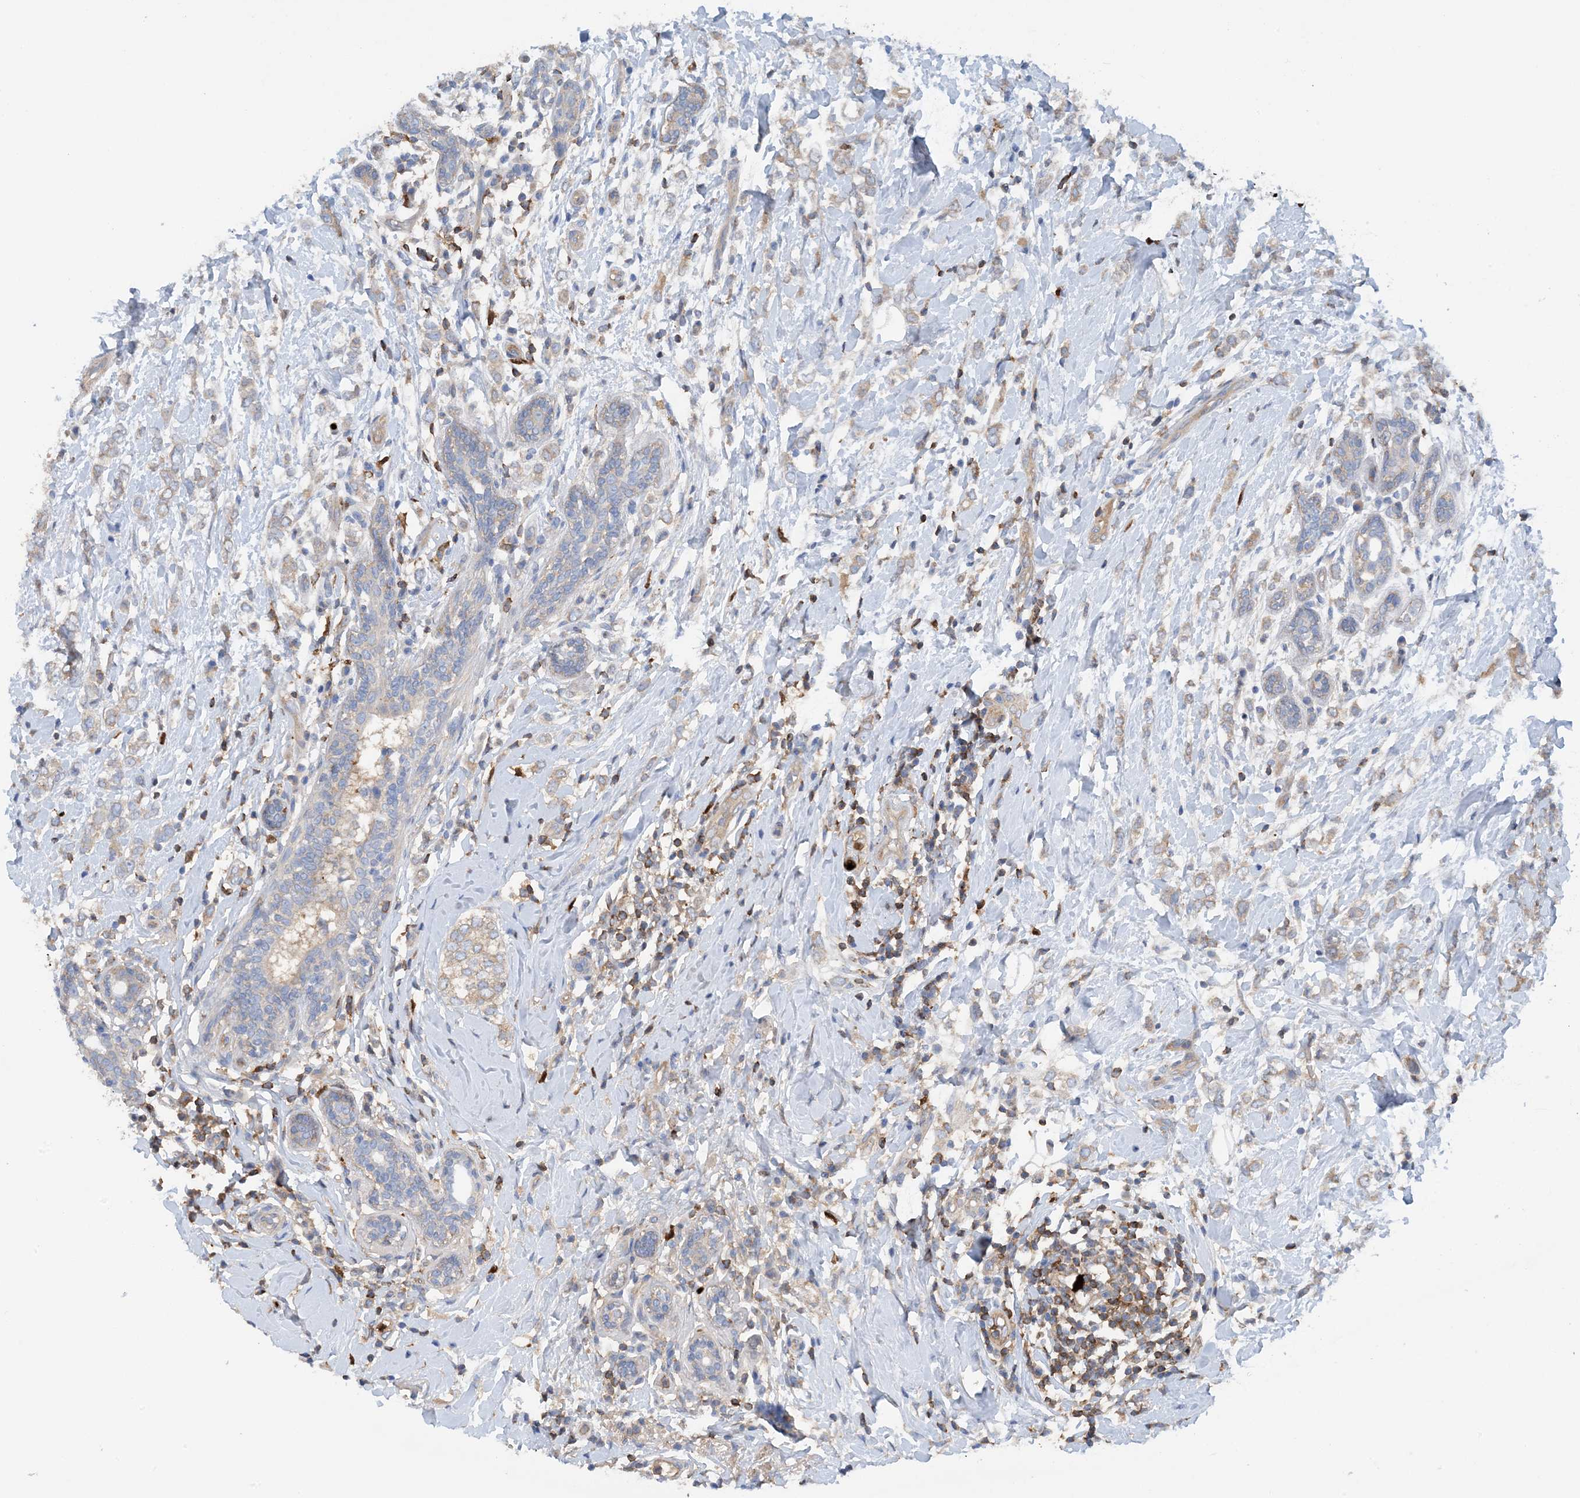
{"staining": {"intensity": "weak", "quantity": "25%-75%", "location": "cytoplasmic/membranous"}, "tissue": "breast cancer", "cell_type": "Tumor cells", "image_type": "cancer", "snomed": [{"axis": "morphology", "description": "Normal tissue, NOS"}, {"axis": "morphology", "description": "Lobular carcinoma"}, {"axis": "topography", "description": "Breast"}], "caption": "An immunohistochemistry (IHC) image of tumor tissue is shown. Protein staining in brown shows weak cytoplasmic/membranous positivity in breast lobular carcinoma within tumor cells. The protein is shown in brown color, while the nuclei are stained blue.", "gene": "PHACTR2", "patient": {"sex": "female", "age": 47}}